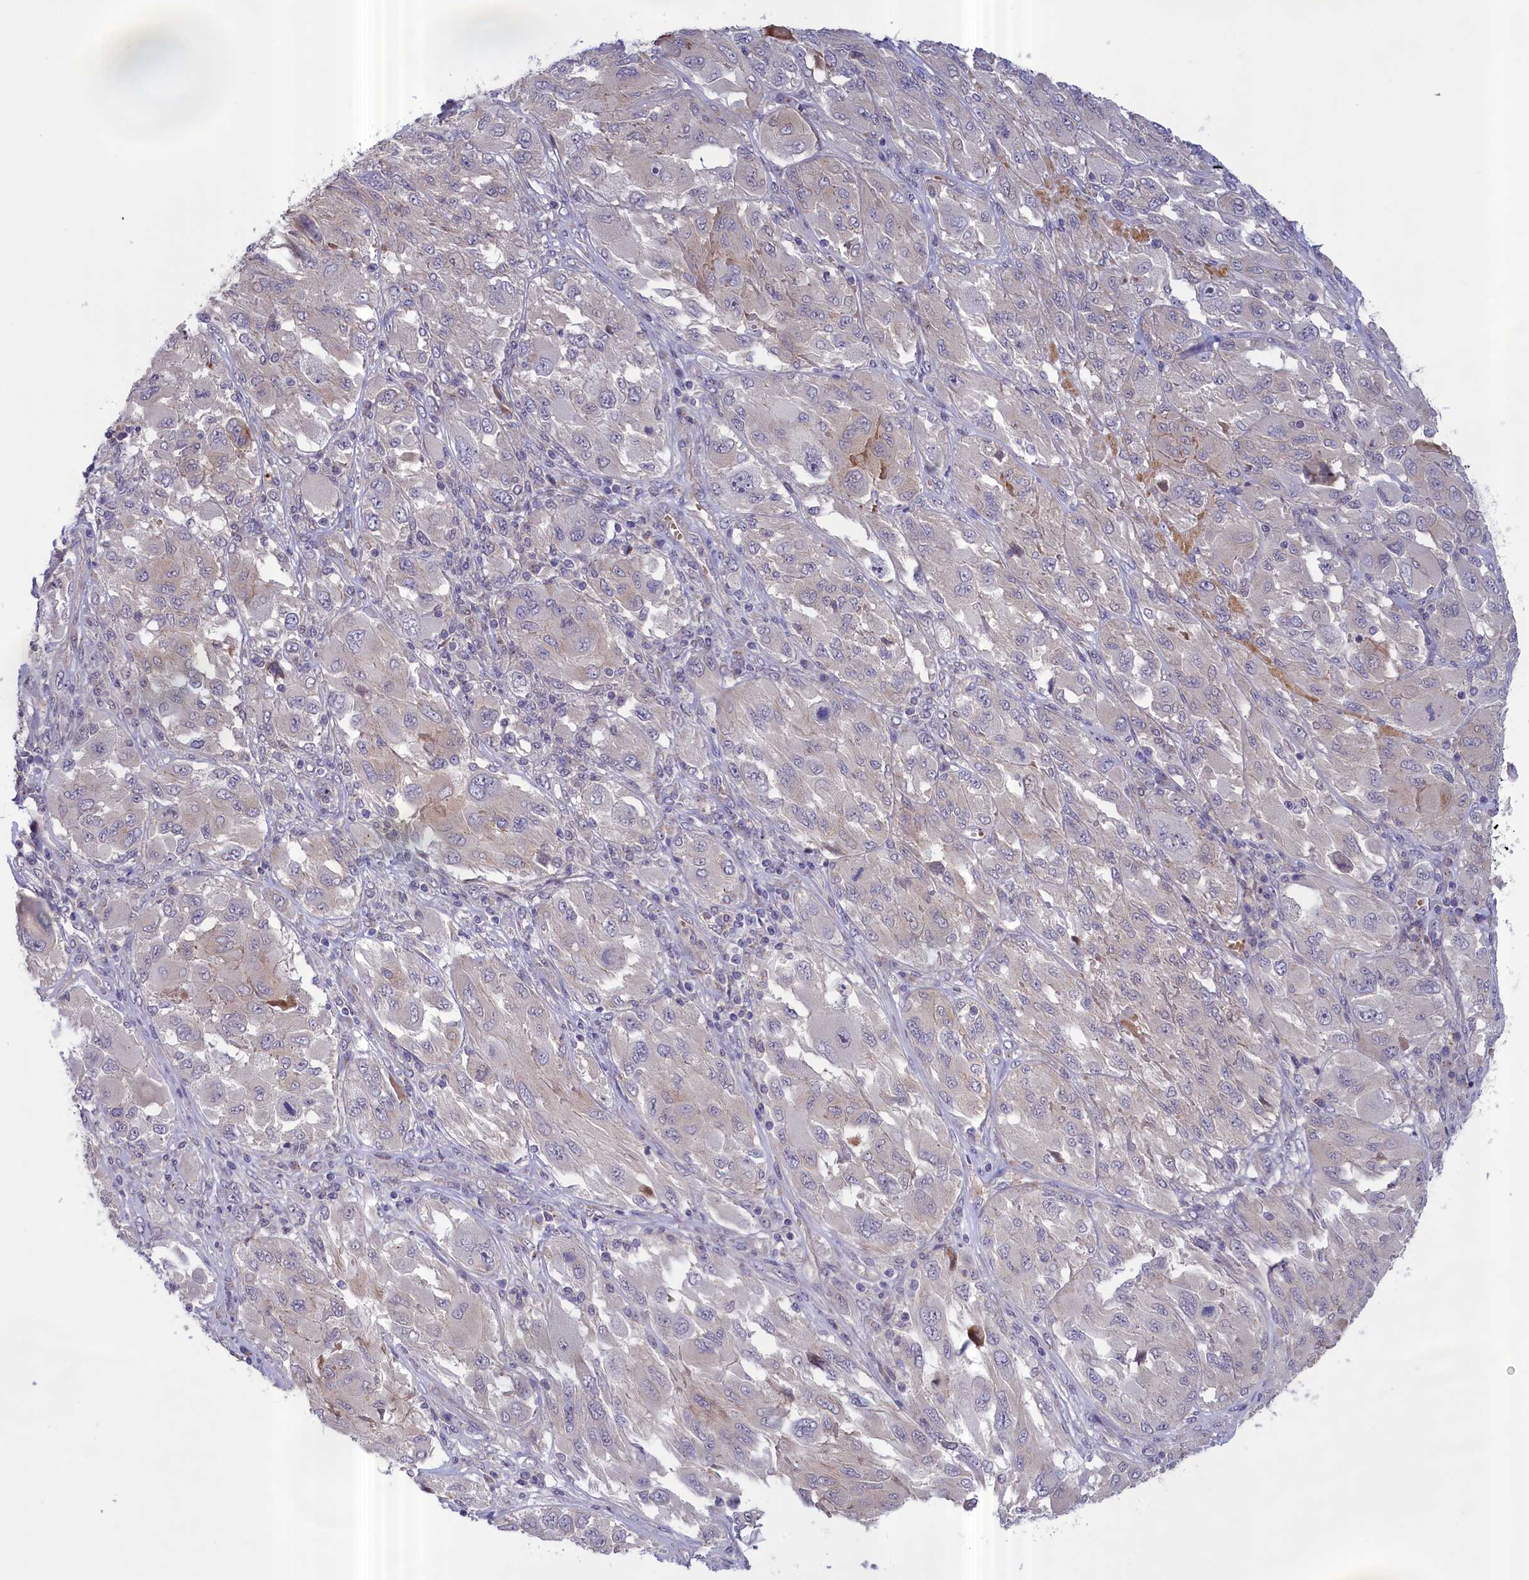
{"staining": {"intensity": "negative", "quantity": "none", "location": "none"}, "tissue": "melanoma", "cell_type": "Tumor cells", "image_type": "cancer", "snomed": [{"axis": "morphology", "description": "Malignant melanoma, NOS"}, {"axis": "topography", "description": "Skin"}], "caption": "IHC of malignant melanoma displays no positivity in tumor cells.", "gene": "IGFALS", "patient": {"sex": "female", "age": 91}}